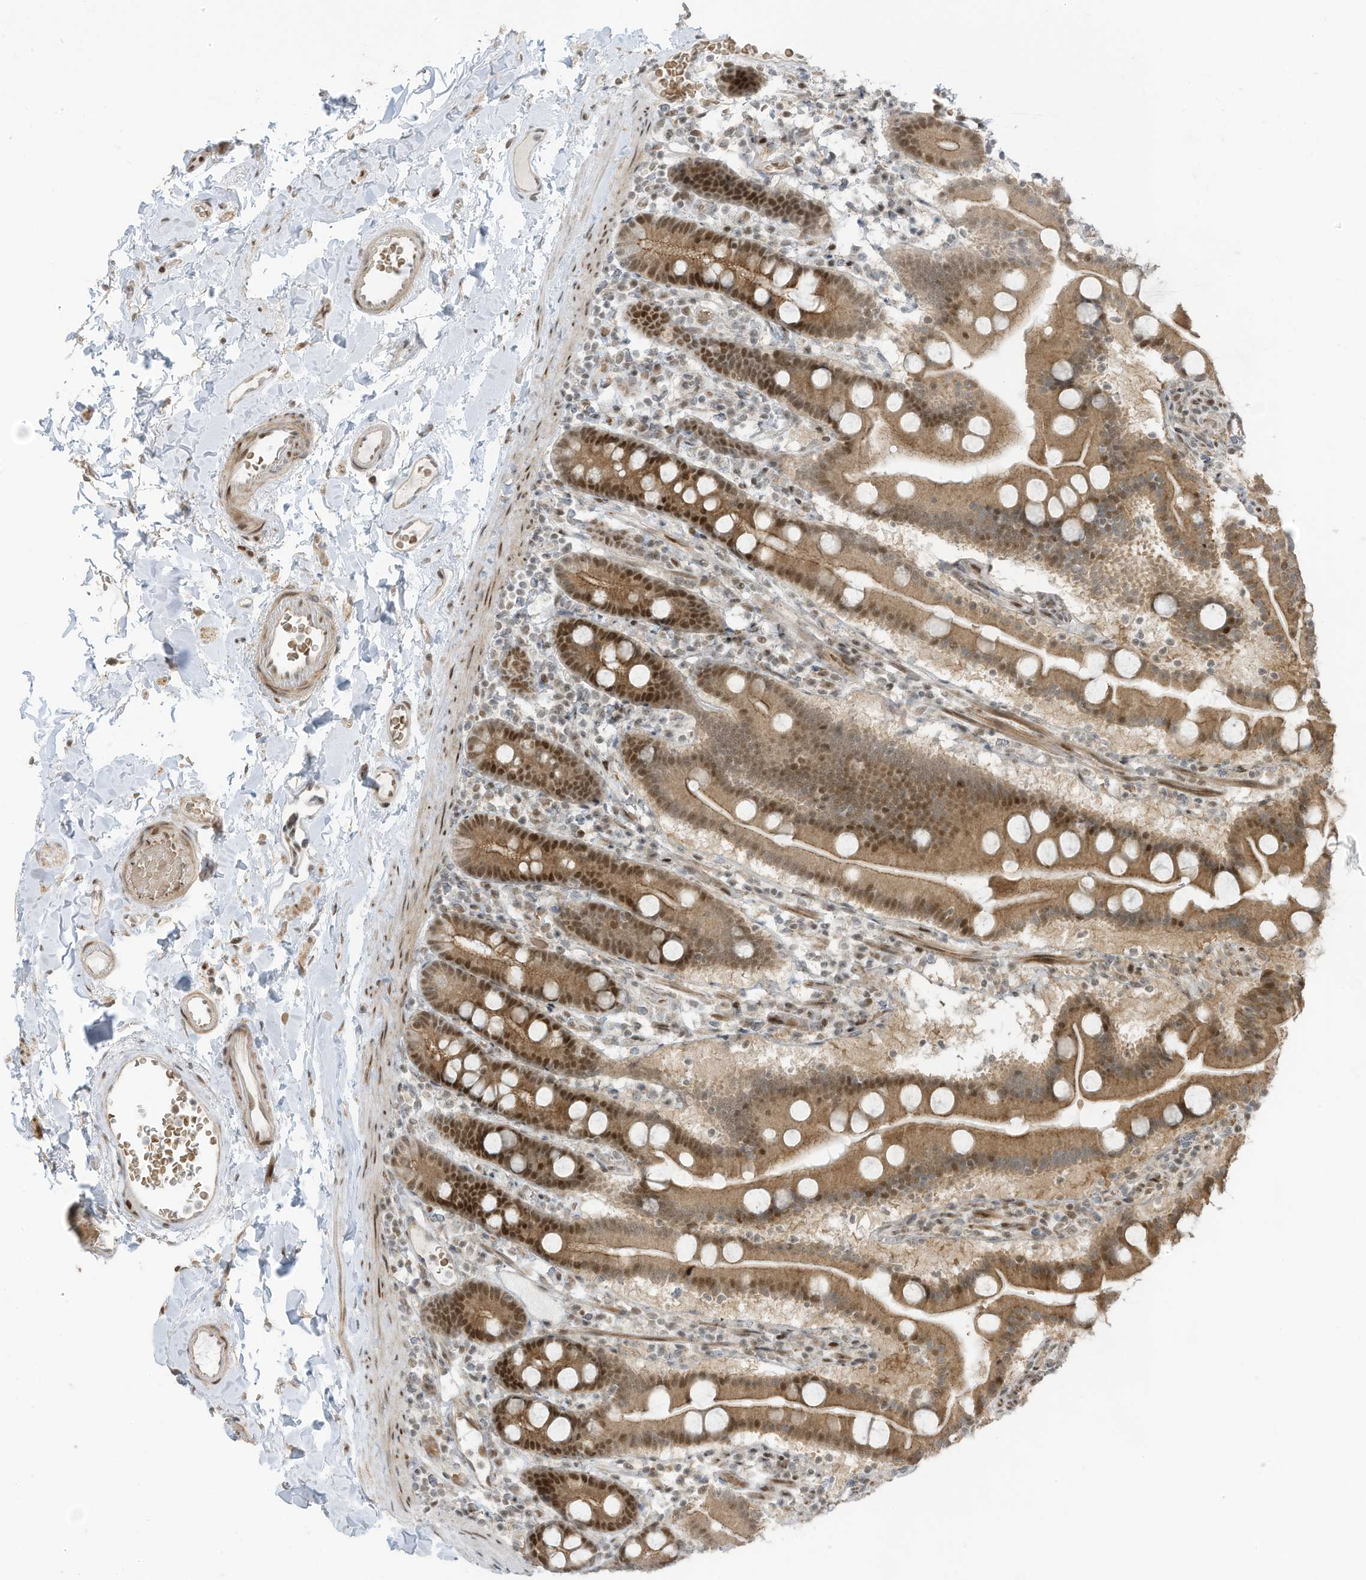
{"staining": {"intensity": "moderate", "quantity": ">75%", "location": "cytoplasmic/membranous,nuclear"}, "tissue": "duodenum", "cell_type": "Glandular cells", "image_type": "normal", "snomed": [{"axis": "morphology", "description": "Normal tissue, NOS"}, {"axis": "topography", "description": "Duodenum"}], "caption": "Brown immunohistochemical staining in unremarkable human duodenum reveals moderate cytoplasmic/membranous,nuclear positivity in about >75% of glandular cells. (Stains: DAB (3,3'-diaminobenzidine) in brown, nuclei in blue, Microscopy: brightfield microscopy at high magnification).", "gene": "ZCWPW2", "patient": {"sex": "male", "age": 55}}